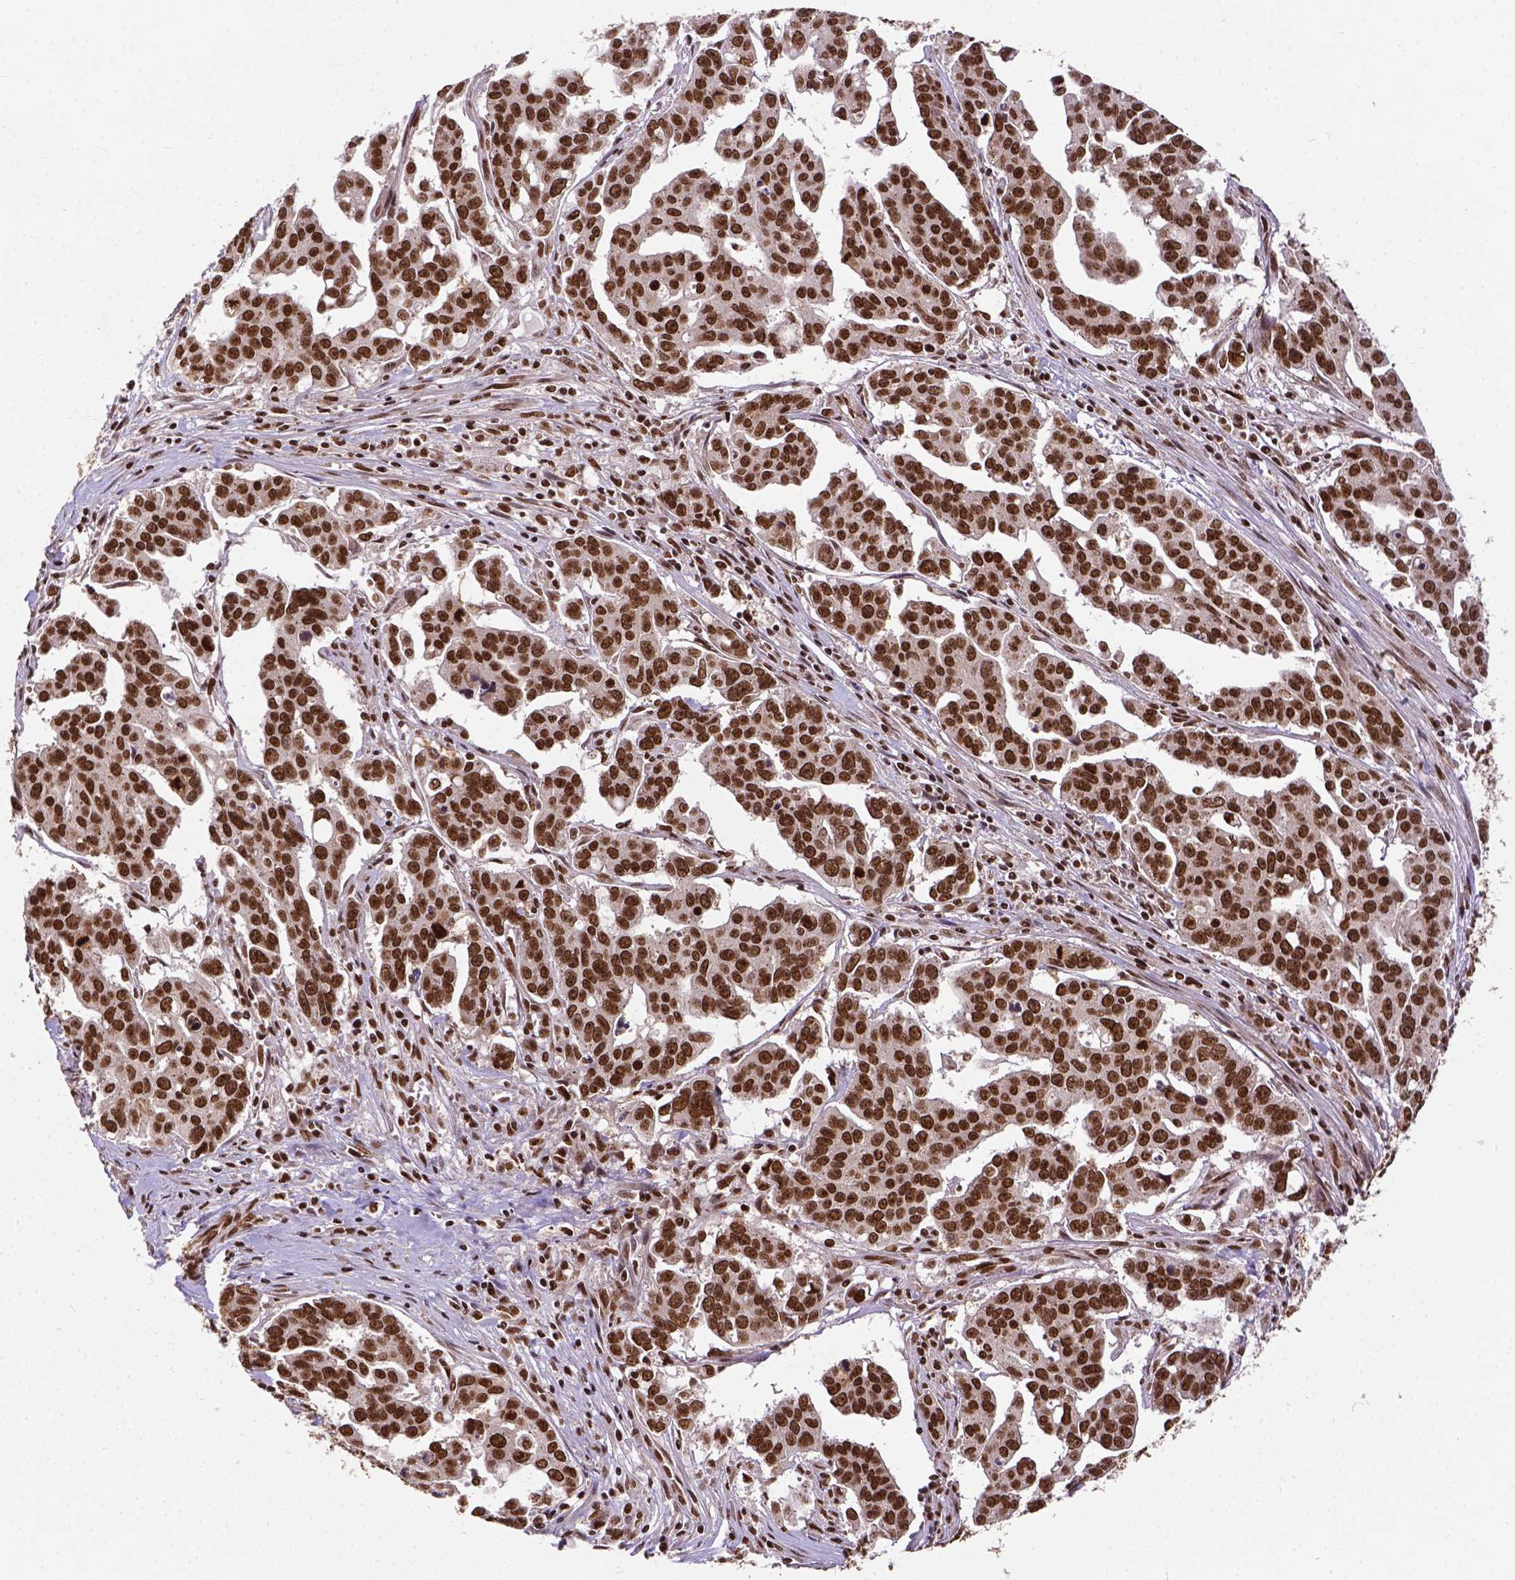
{"staining": {"intensity": "strong", "quantity": ">75%", "location": "nuclear"}, "tissue": "ovarian cancer", "cell_type": "Tumor cells", "image_type": "cancer", "snomed": [{"axis": "morphology", "description": "Carcinoma, endometroid"}, {"axis": "topography", "description": "Ovary"}], "caption": "The micrograph shows staining of endometroid carcinoma (ovarian), revealing strong nuclear protein staining (brown color) within tumor cells.", "gene": "NACC1", "patient": {"sex": "female", "age": 78}}